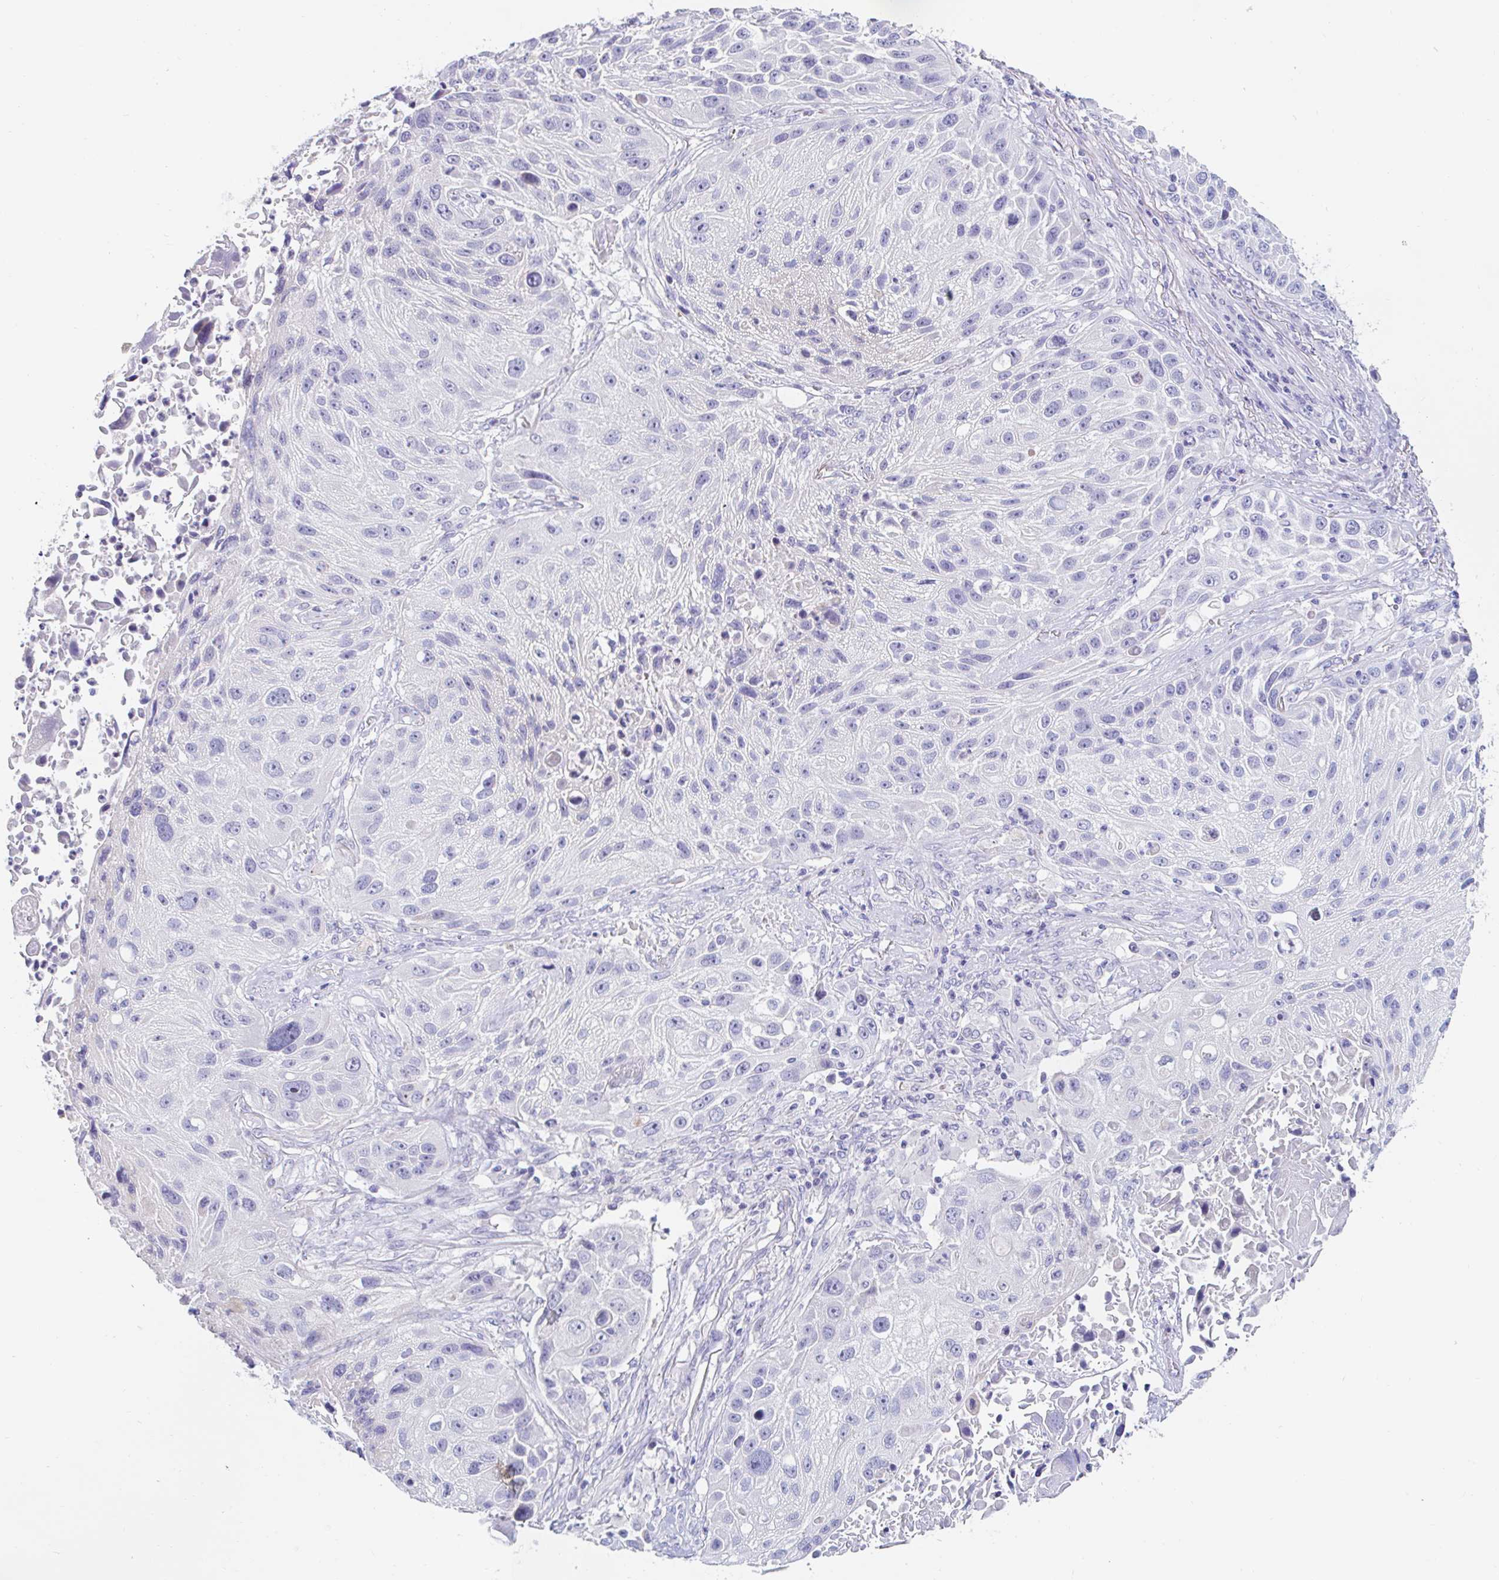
{"staining": {"intensity": "negative", "quantity": "none", "location": "none"}, "tissue": "lung cancer", "cell_type": "Tumor cells", "image_type": "cancer", "snomed": [{"axis": "morphology", "description": "Normal morphology"}, {"axis": "morphology", "description": "Squamous cell carcinoma, NOS"}, {"axis": "topography", "description": "Lymph node"}, {"axis": "topography", "description": "Lung"}], "caption": "Immunohistochemistry of lung squamous cell carcinoma demonstrates no expression in tumor cells.", "gene": "TEX44", "patient": {"sex": "male", "age": 67}}